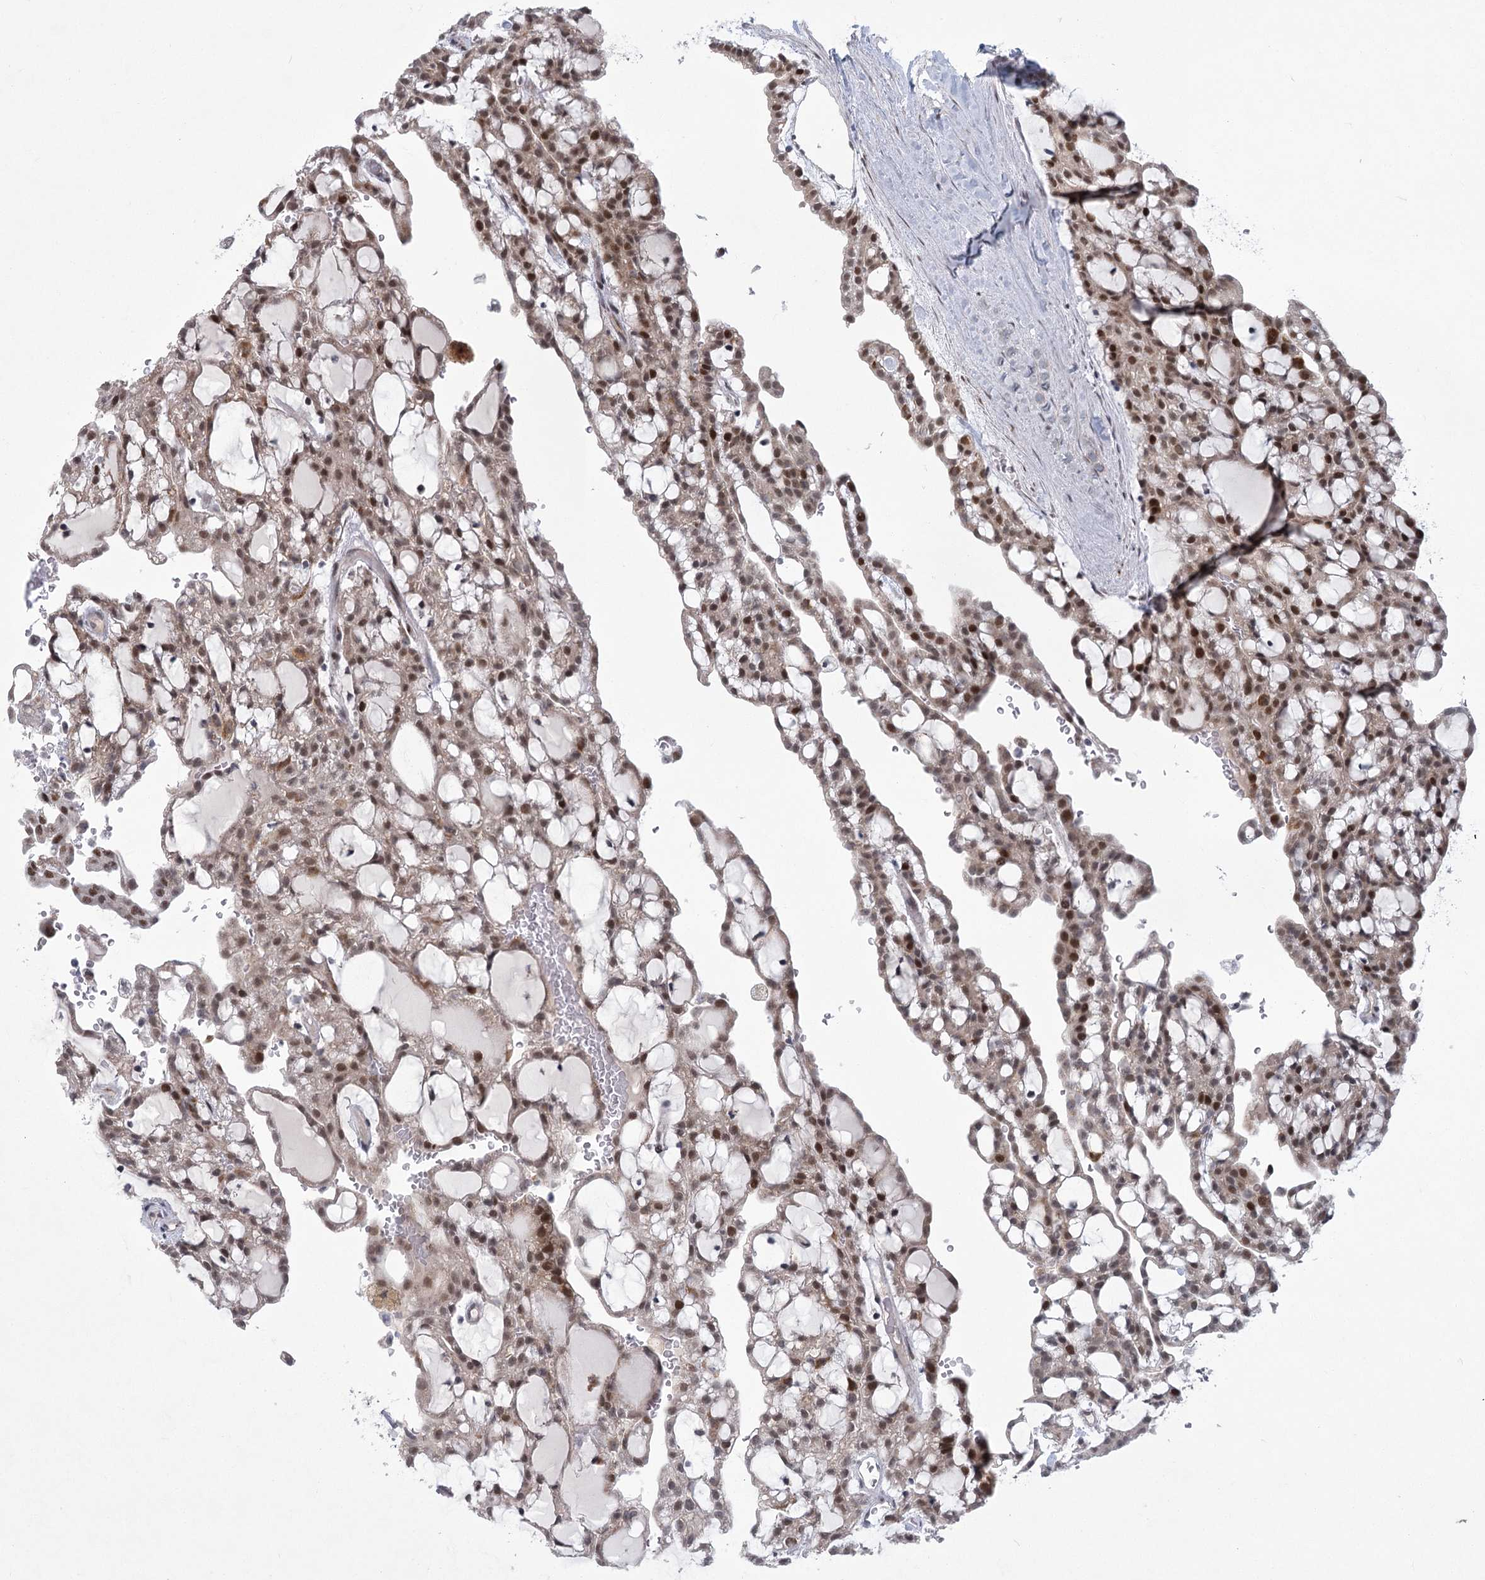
{"staining": {"intensity": "moderate", "quantity": ">75%", "location": "cytoplasmic/membranous,nuclear"}, "tissue": "renal cancer", "cell_type": "Tumor cells", "image_type": "cancer", "snomed": [{"axis": "morphology", "description": "Adenocarcinoma, NOS"}, {"axis": "topography", "description": "Kidney"}], "caption": "This photomicrograph displays immunohistochemistry staining of renal adenocarcinoma, with medium moderate cytoplasmic/membranous and nuclear staining in approximately >75% of tumor cells.", "gene": "CIB4", "patient": {"sex": "male", "age": 63}}